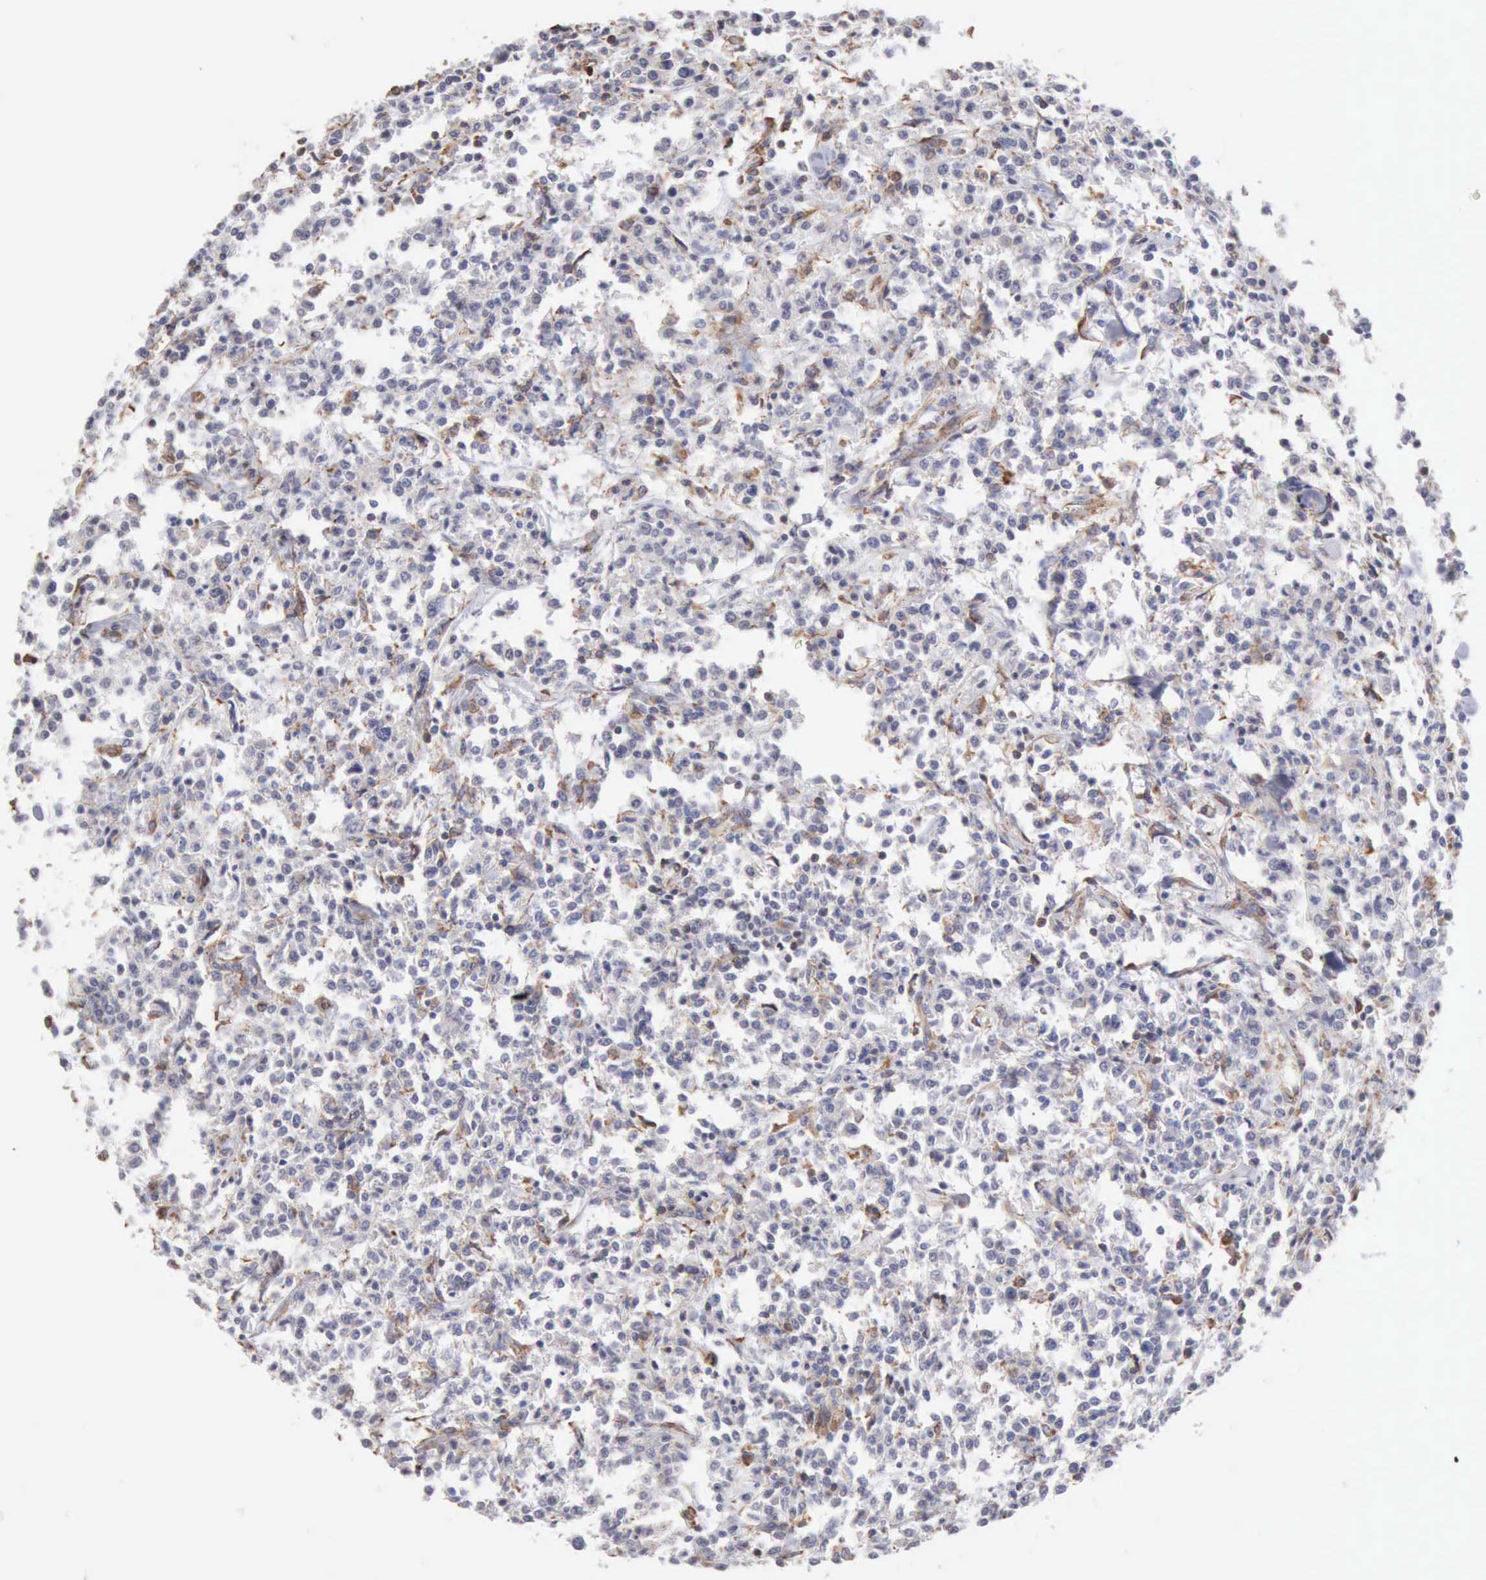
{"staining": {"intensity": "weak", "quantity": "<25%", "location": "cytoplasmic/membranous"}, "tissue": "lymphoma", "cell_type": "Tumor cells", "image_type": "cancer", "snomed": [{"axis": "morphology", "description": "Malignant lymphoma, non-Hodgkin's type, Low grade"}, {"axis": "topography", "description": "Small intestine"}], "caption": "Tumor cells are negative for protein expression in human low-grade malignant lymphoma, non-Hodgkin's type.", "gene": "GPR101", "patient": {"sex": "female", "age": 59}}